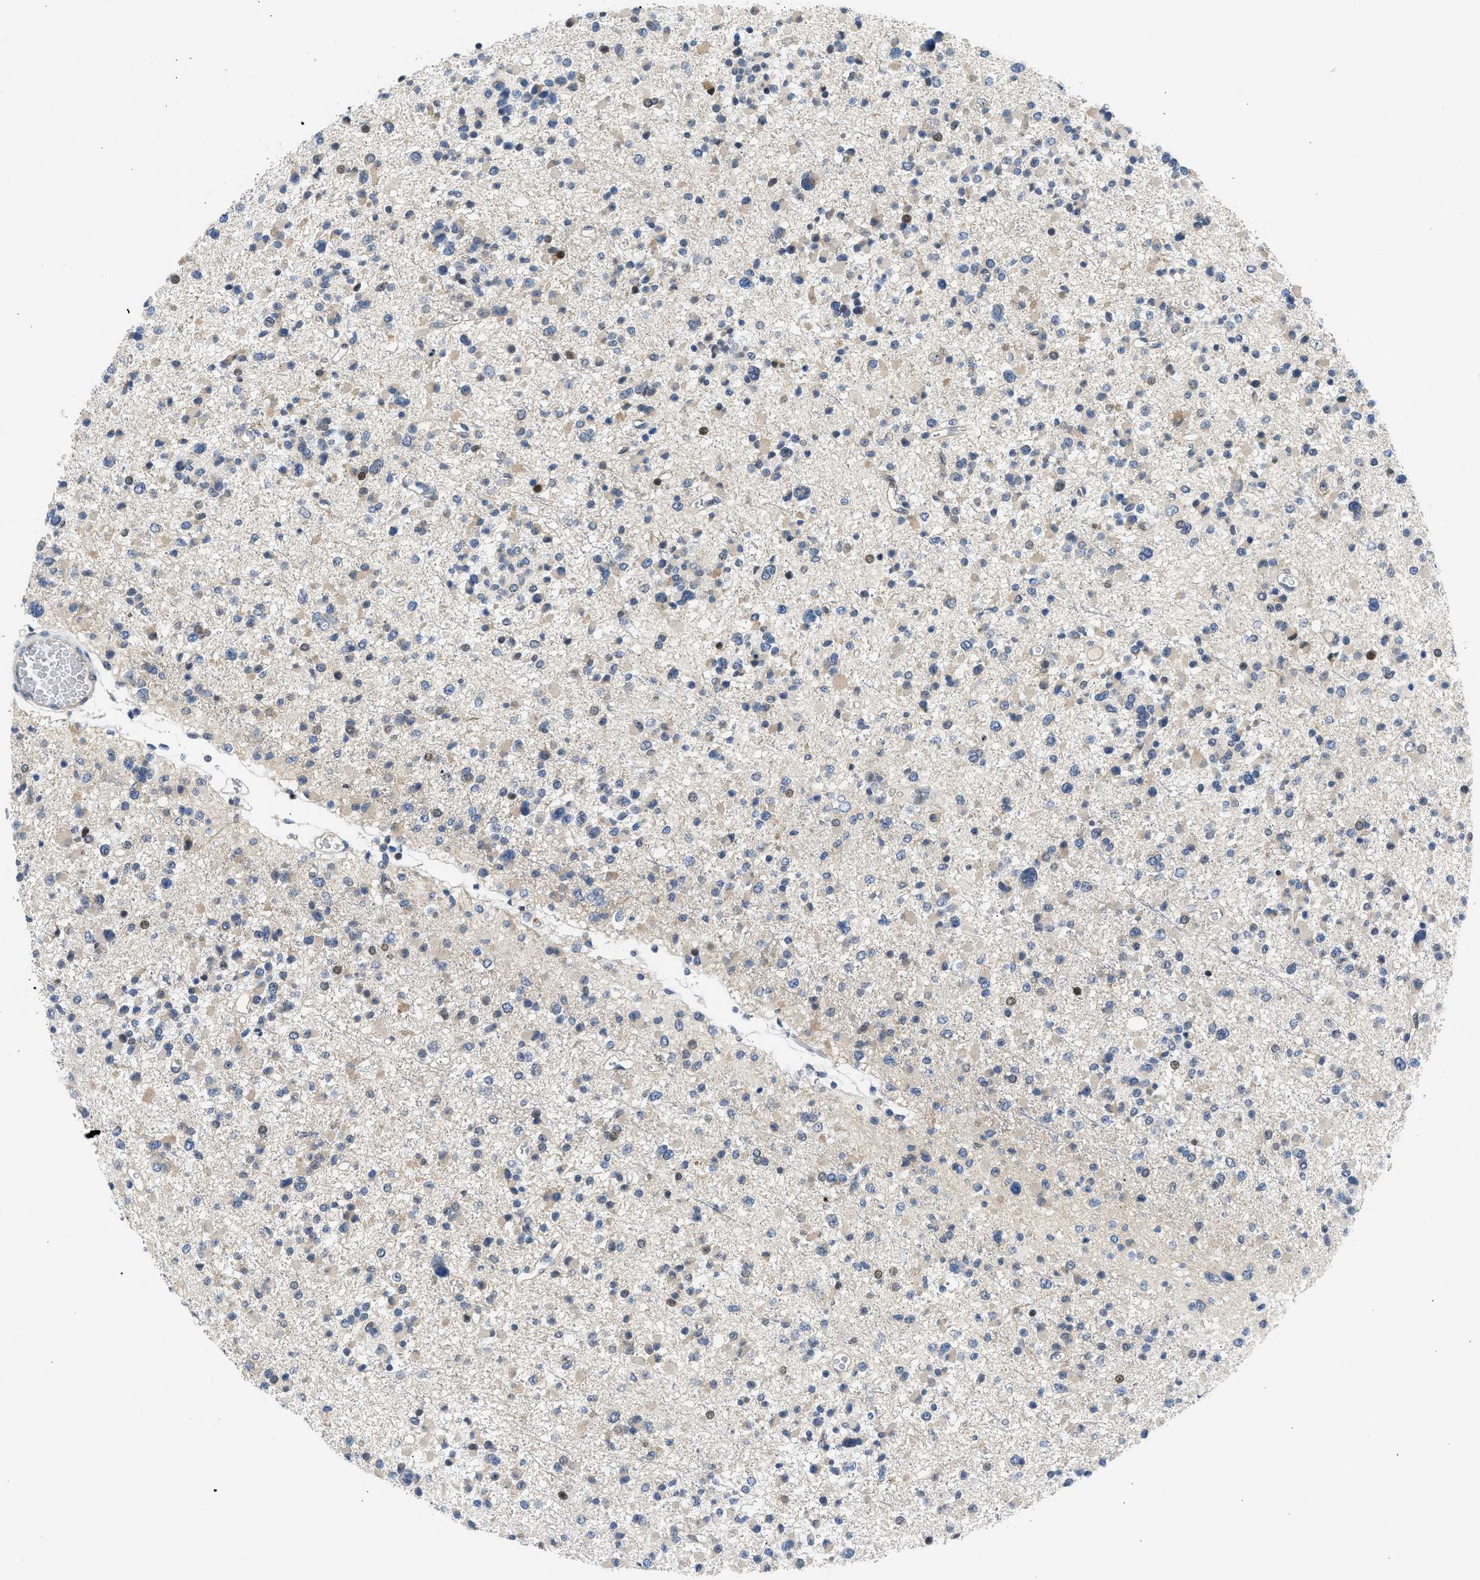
{"staining": {"intensity": "moderate", "quantity": "<25%", "location": "nuclear"}, "tissue": "glioma", "cell_type": "Tumor cells", "image_type": "cancer", "snomed": [{"axis": "morphology", "description": "Glioma, malignant, Low grade"}, {"axis": "topography", "description": "Brain"}], "caption": "DAB immunohistochemical staining of human glioma displays moderate nuclear protein expression in about <25% of tumor cells. The staining was performed using DAB to visualize the protein expression in brown, while the nuclei were stained in blue with hematoxylin (Magnification: 20x).", "gene": "OLIG3", "patient": {"sex": "female", "age": 22}}